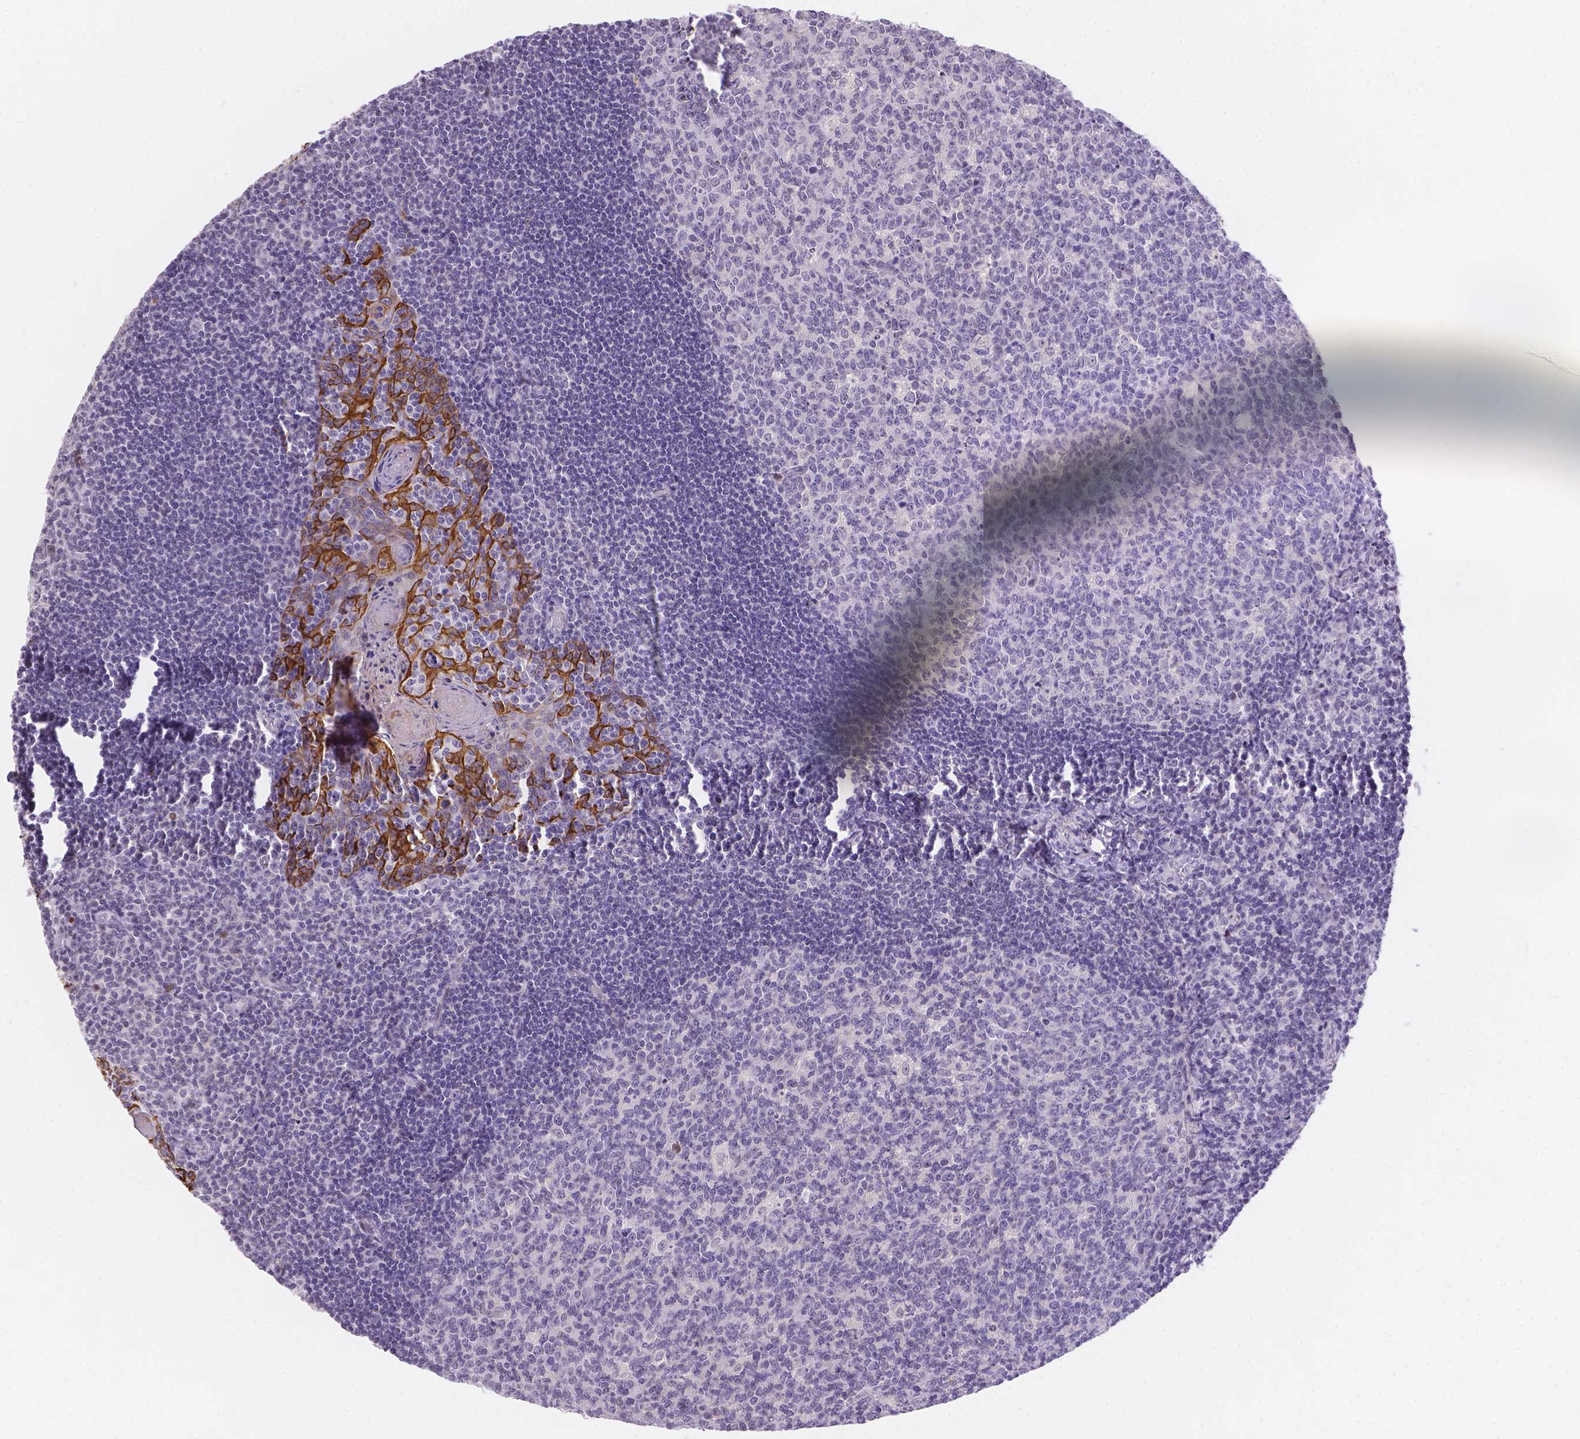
{"staining": {"intensity": "moderate", "quantity": "<25%", "location": "cytoplasmic/membranous"}, "tissue": "tonsil", "cell_type": "Germinal center cells", "image_type": "normal", "snomed": [{"axis": "morphology", "description": "Normal tissue, NOS"}, {"axis": "morphology", "description": "Inflammation, NOS"}, {"axis": "topography", "description": "Tonsil"}], "caption": "Normal tonsil was stained to show a protein in brown. There is low levels of moderate cytoplasmic/membranous positivity in approximately <25% of germinal center cells.", "gene": "DMWD", "patient": {"sex": "female", "age": 31}}